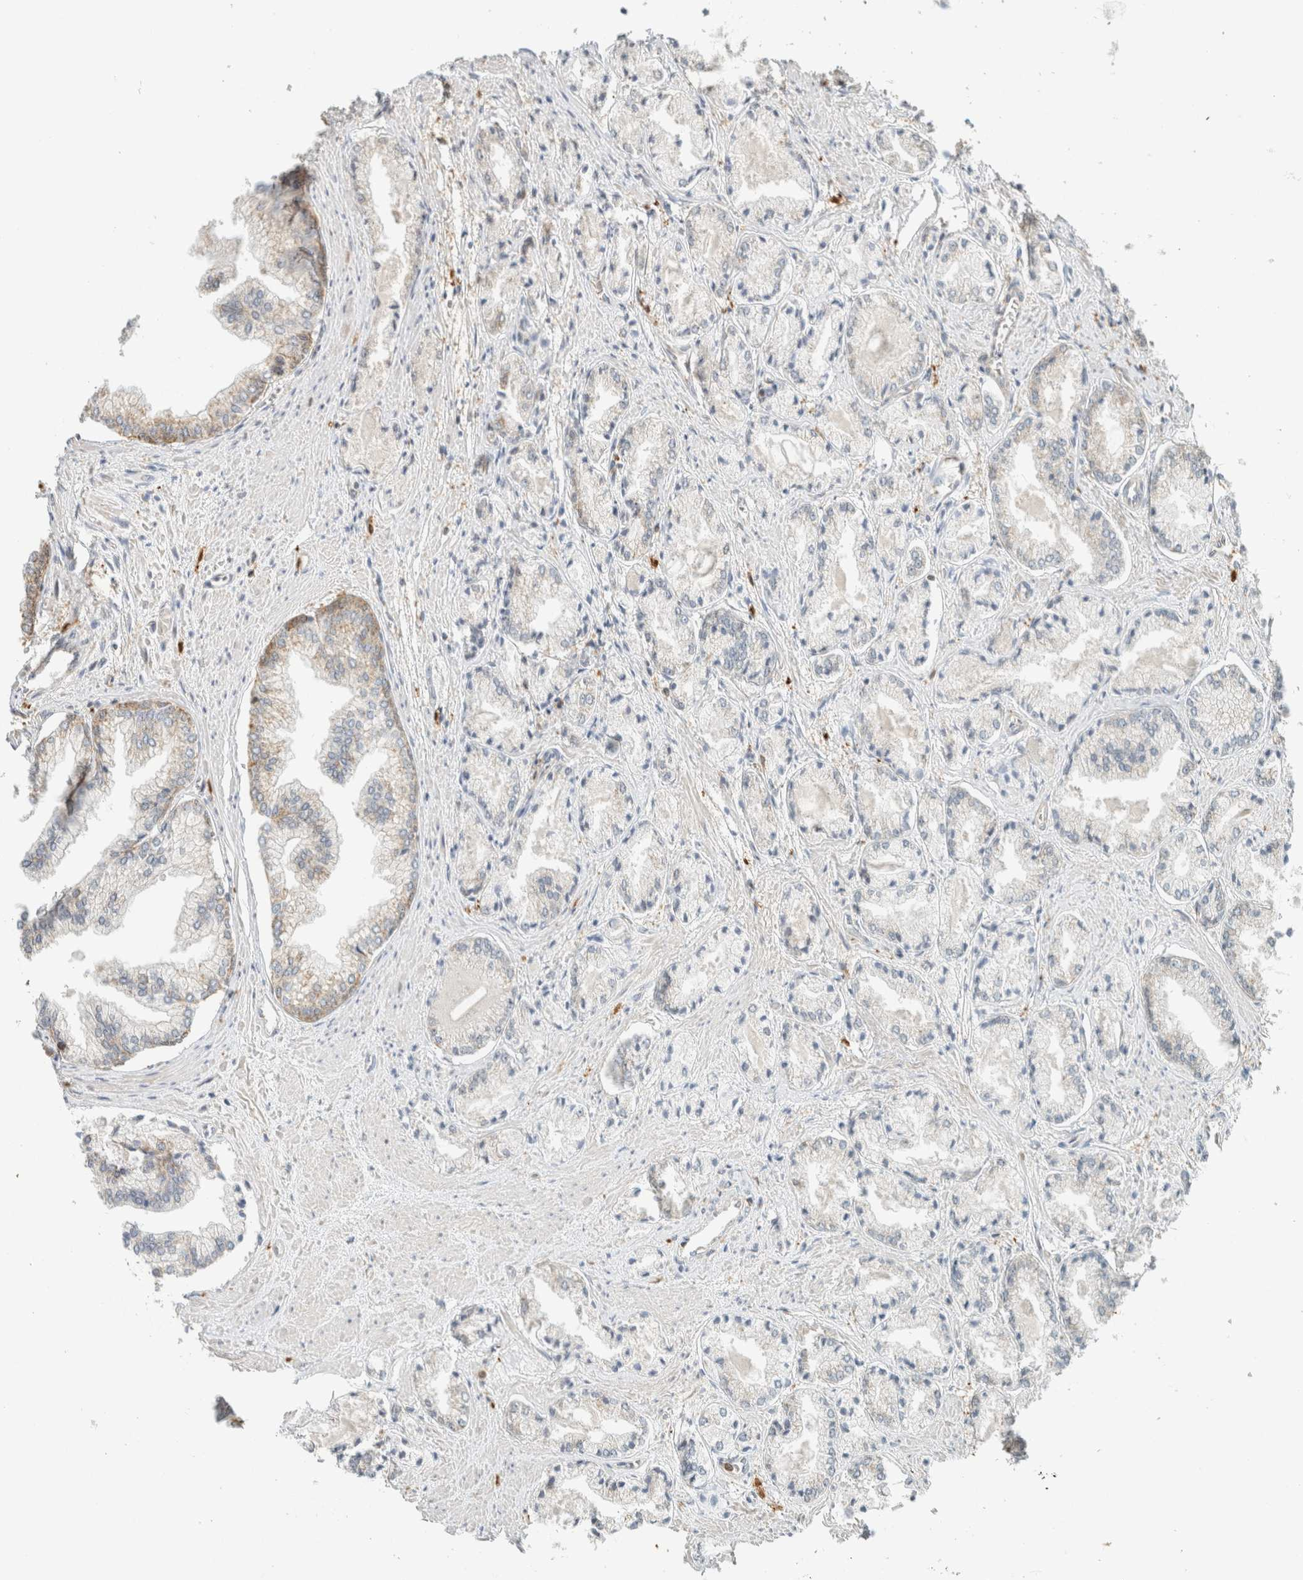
{"staining": {"intensity": "weak", "quantity": "<25%", "location": "cytoplasmic/membranous"}, "tissue": "prostate cancer", "cell_type": "Tumor cells", "image_type": "cancer", "snomed": [{"axis": "morphology", "description": "Adenocarcinoma, Low grade"}, {"axis": "topography", "description": "Prostate"}], "caption": "This is an IHC histopathology image of human prostate cancer (adenocarcinoma (low-grade)). There is no expression in tumor cells.", "gene": "CAPG", "patient": {"sex": "male", "age": 52}}